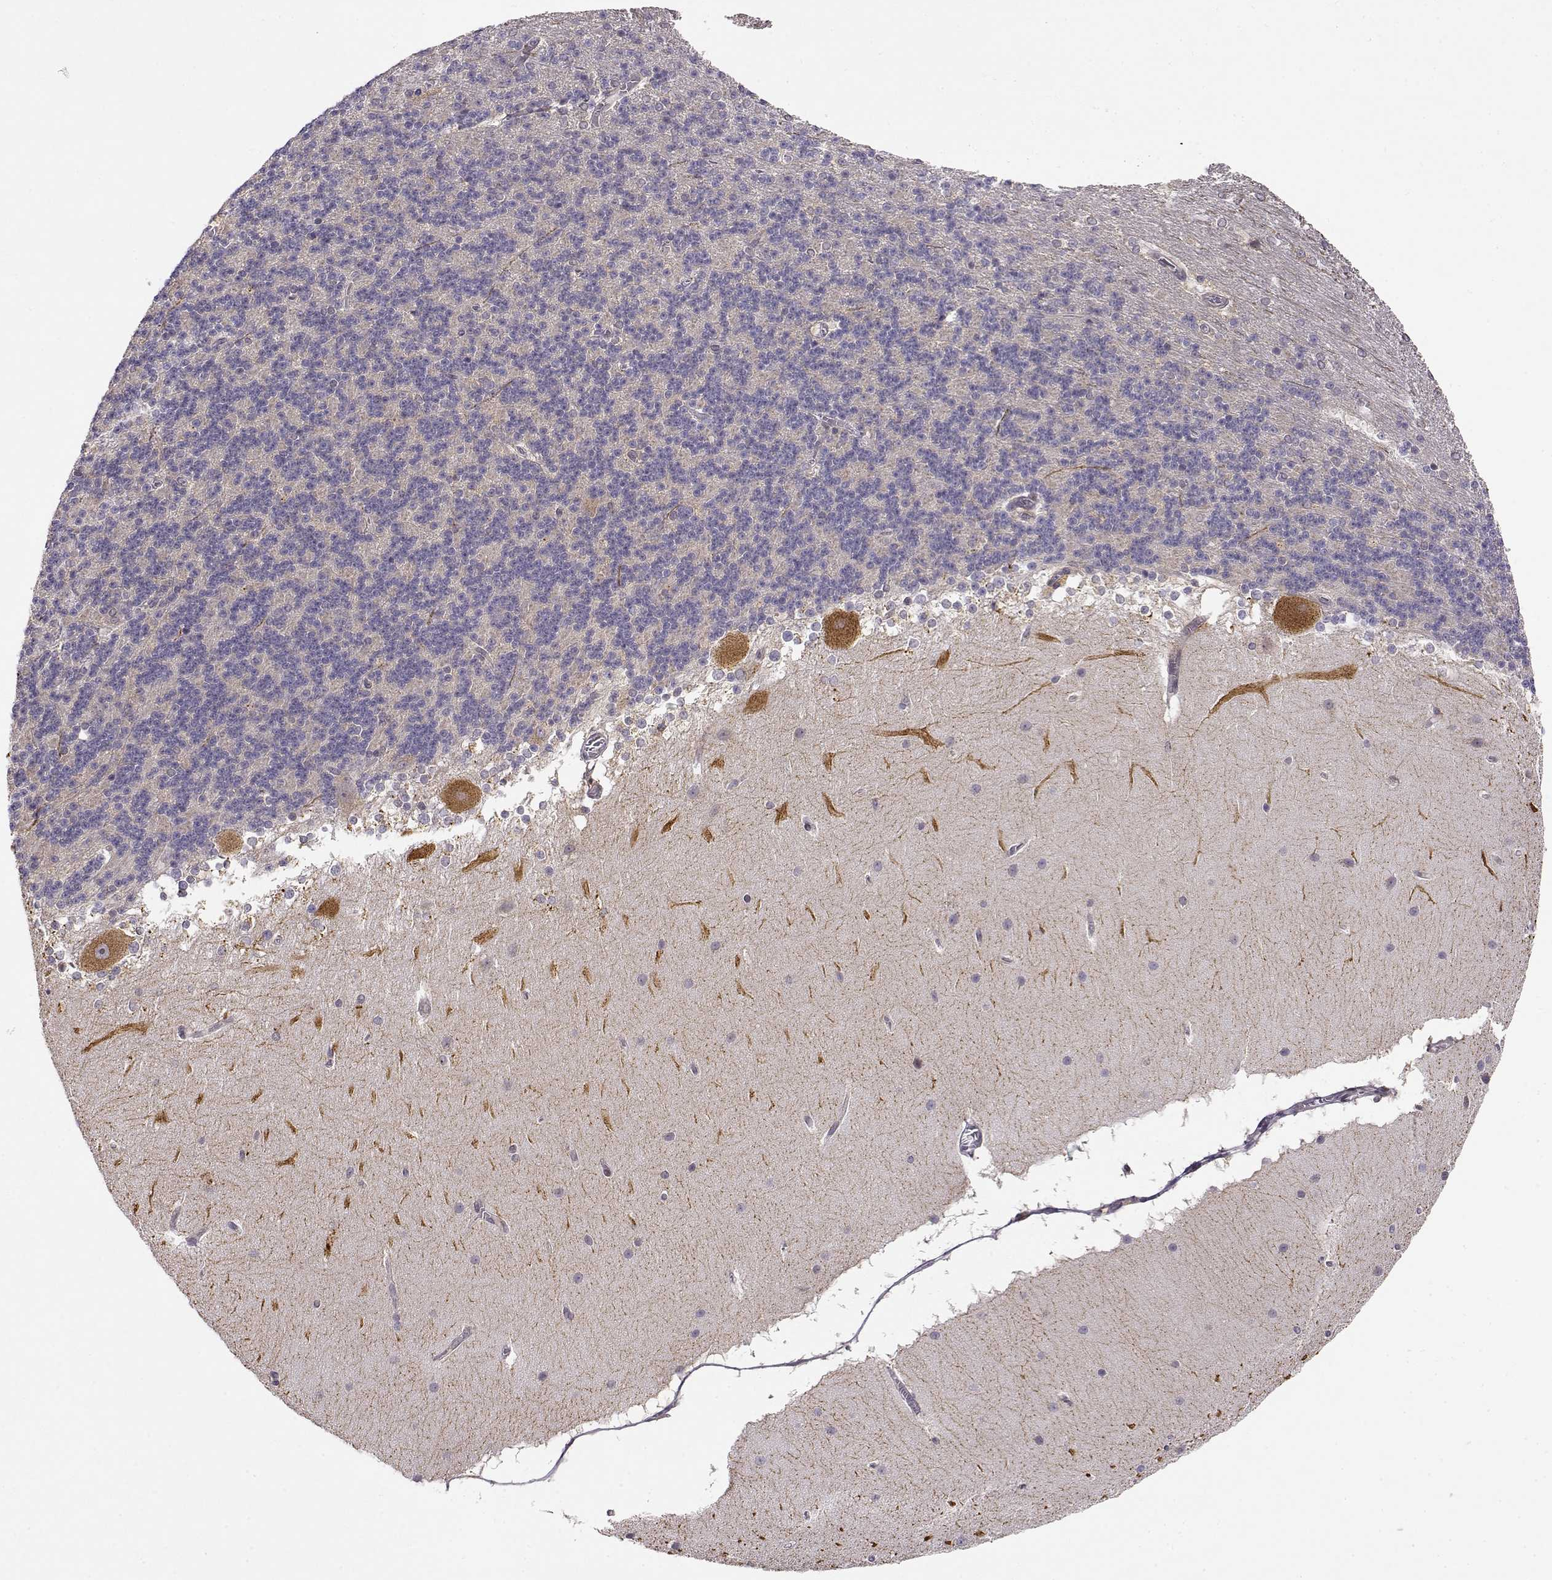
{"staining": {"intensity": "negative", "quantity": "none", "location": "none"}, "tissue": "cerebellum", "cell_type": "Cells in granular layer", "image_type": "normal", "snomed": [{"axis": "morphology", "description": "Normal tissue, NOS"}, {"axis": "topography", "description": "Cerebellum"}], "caption": "A high-resolution histopathology image shows IHC staining of benign cerebellum, which demonstrates no significant positivity in cells in granular layer.", "gene": "ERGIC2", "patient": {"sex": "female", "age": 19}}